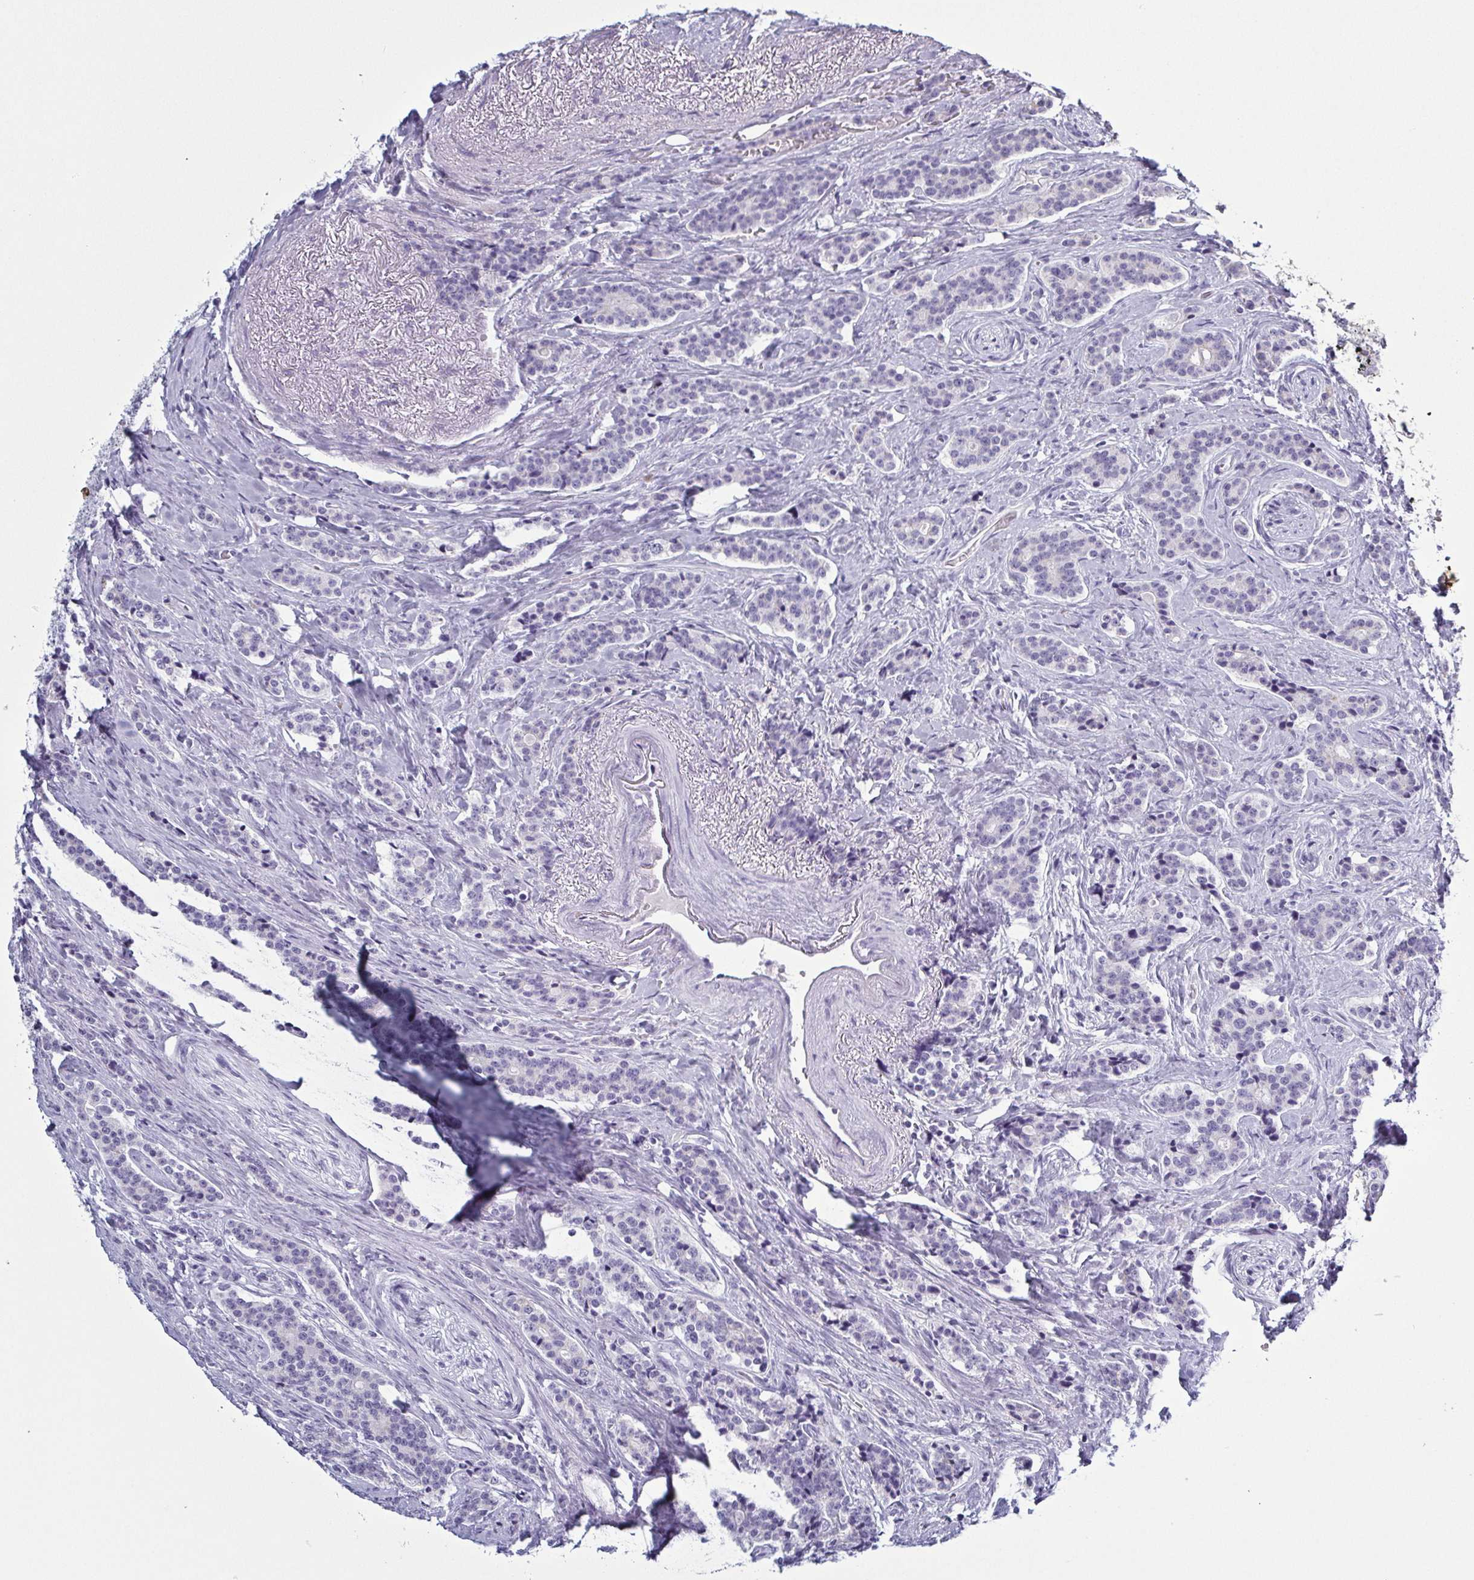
{"staining": {"intensity": "negative", "quantity": "none", "location": "none"}, "tissue": "carcinoid", "cell_type": "Tumor cells", "image_type": "cancer", "snomed": [{"axis": "morphology", "description": "Carcinoid, malignant, NOS"}, {"axis": "topography", "description": "Small intestine"}], "caption": "Carcinoid was stained to show a protein in brown. There is no significant staining in tumor cells.", "gene": "KRT10", "patient": {"sex": "female", "age": 73}}